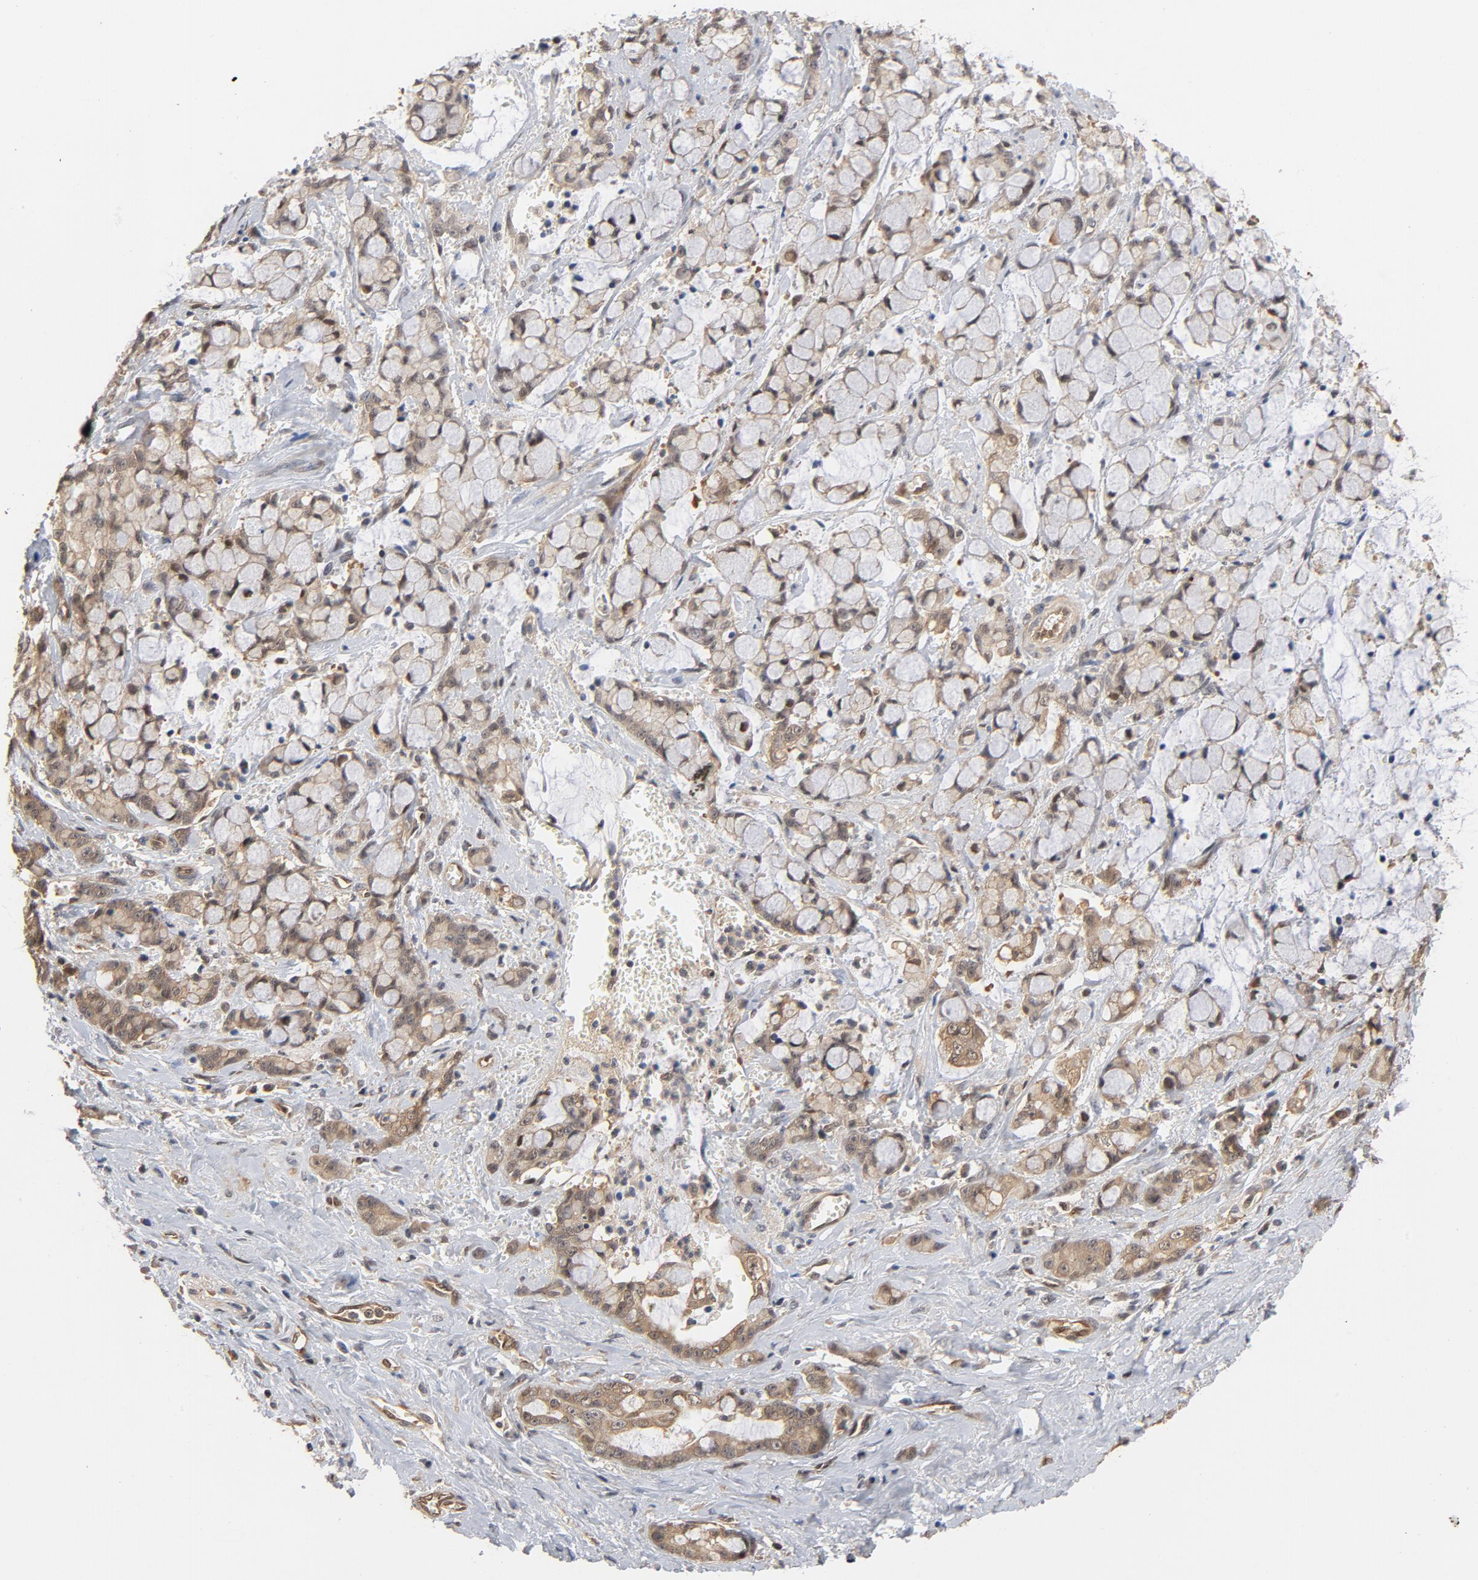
{"staining": {"intensity": "moderate", "quantity": ">75%", "location": "cytoplasmic/membranous"}, "tissue": "pancreatic cancer", "cell_type": "Tumor cells", "image_type": "cancer", "snomed": [{"axis": "morphology", "description": "Adenocarcinoma, NOS"}, {"axis": "topography", "description": "Pancreas"}], "caption": "Pancreatic adenocarcinoma stained with a brown dye exhibits moderate cytoplasmic/membranous positive expression in about >75% of tumor cells.", "gene": "CDC37", "patient": {"sex": "female", "age": 73}}